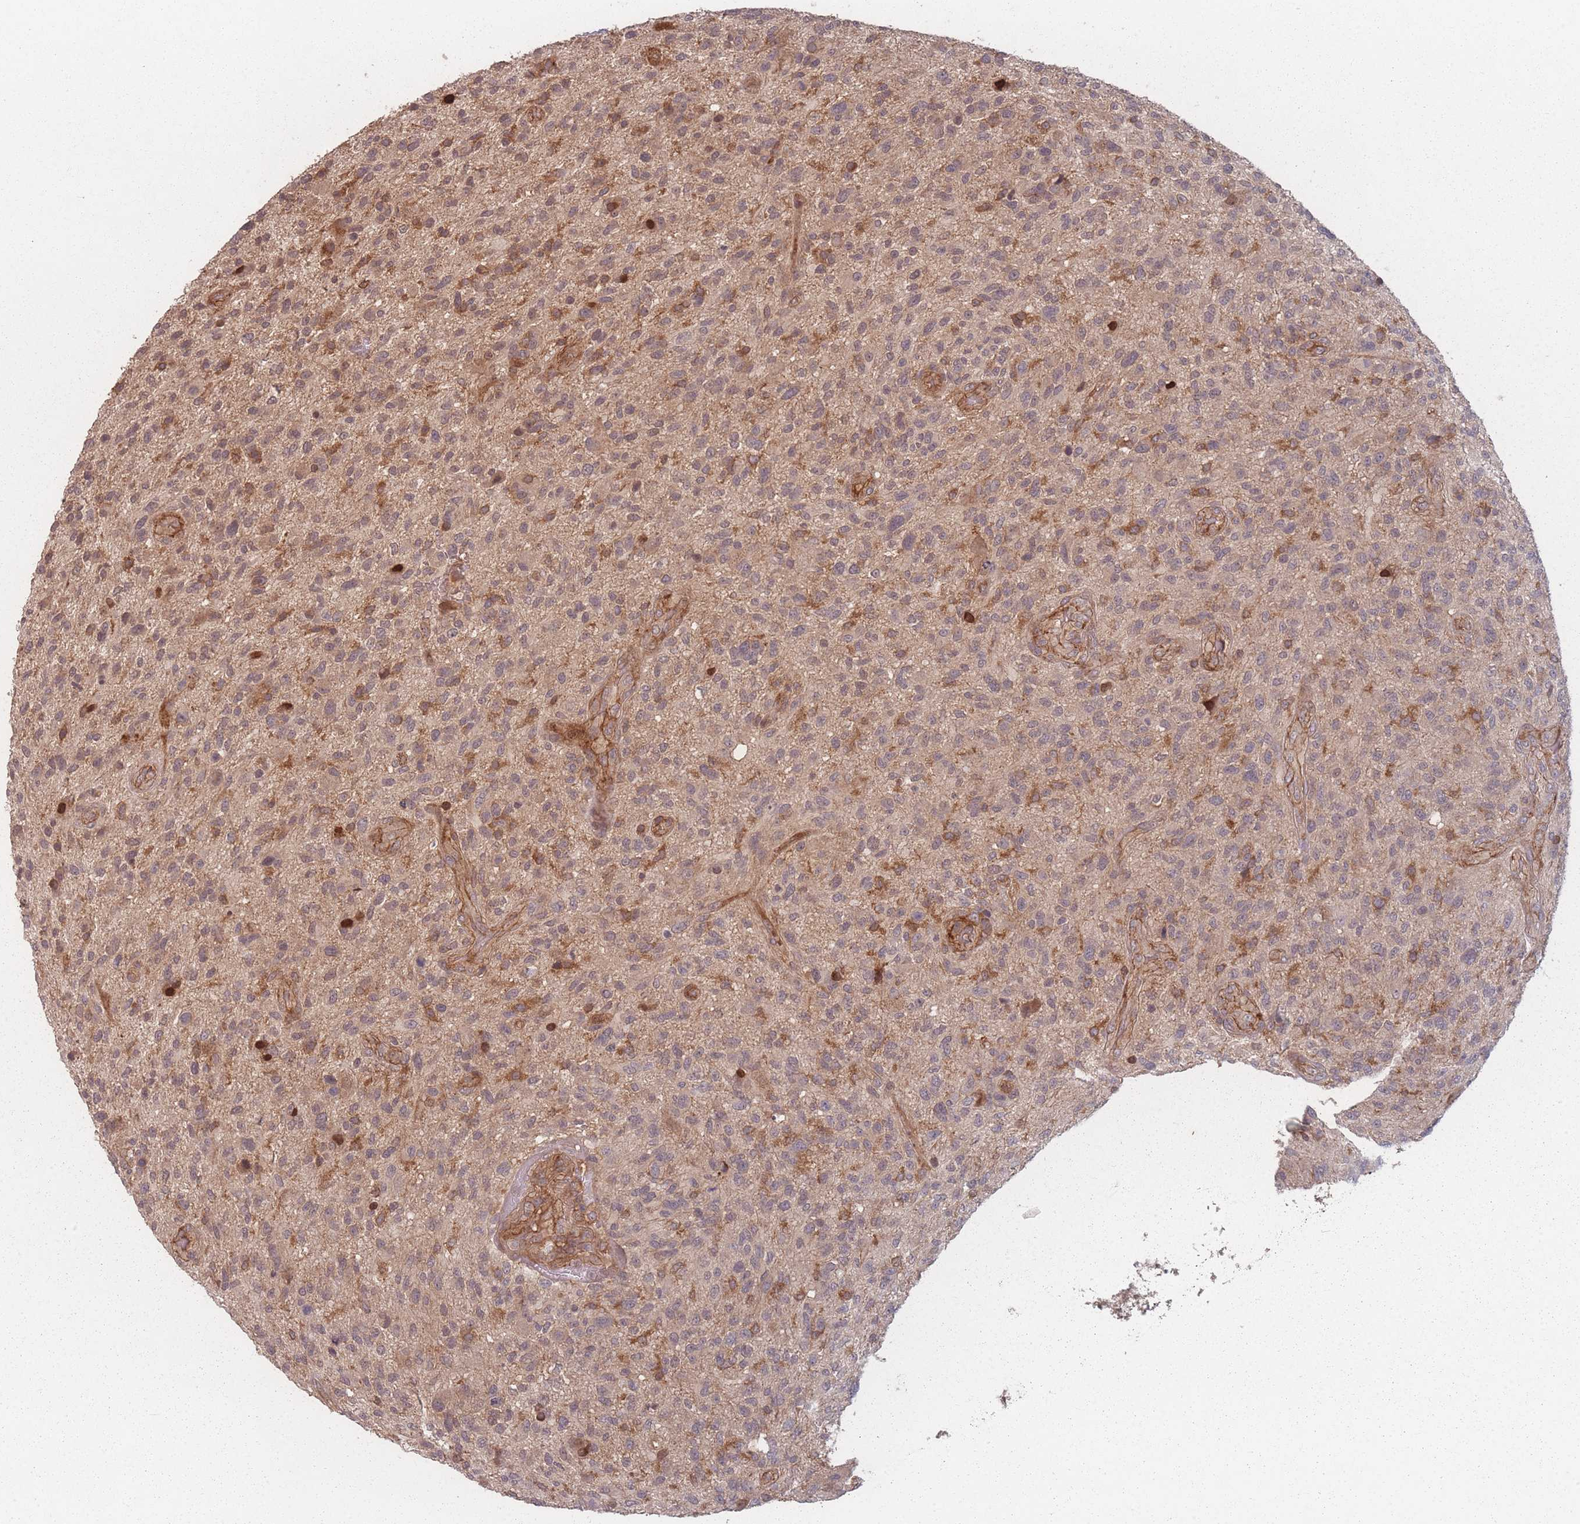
{"staining": {"intensity": "weak", "quantity": ">75%", "location": "cytoplasmic/membranous"}, "tissue": "glioma", "cell_type": "Tumor cells", "image_type": "cancer", "snomed": [{"axis": "morphology", "description": "Glioma, malignant, High grade"}, {"axis": "topography", "description": "Brain"}], "caption": "DAB (3,3'-diaminobenzidine) immunohistochemical staining of malignant glioma (high-grade) displays weak cytoplasmic/membranous protein expression in about >75% of tumor cells.", "gene": "HAGH", "patient": {"sex": "male", "age": 47}}